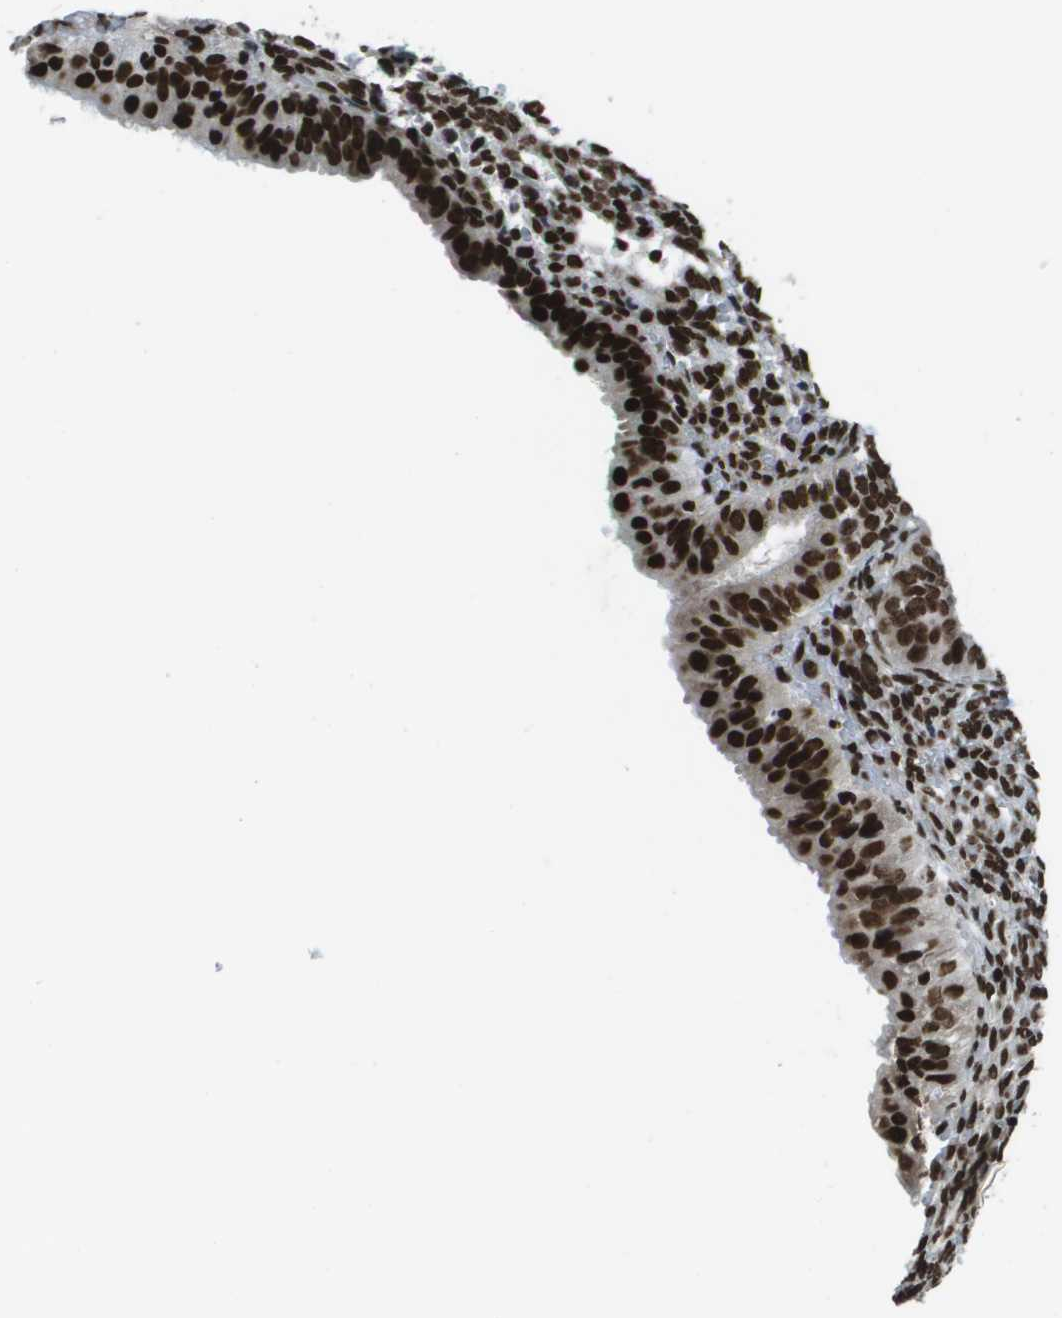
{"staining": {"intensity": "strong", "quantity": ">75%", "location": "nuclear"}, "tissue": "endometrial cancer", "cell_type": "Tumor cells", "image_type": "cancer", "snomed": [{"axis": "morphology", "description": "Normal tissue, NOS"}, {"axis": "morphology", "description": "Adenocarcinoma, NOS"}, {"axis": "topography", "description": "Endometrium"}], "caption": "Immunohistochemistry image of endometrial cancer stained for a protein (brown), which shows high levels of strong nuclear staining in about >75% of tumor cells.", "gene": "GLYR1", "patient": {"sex": "female", "age": 53}}